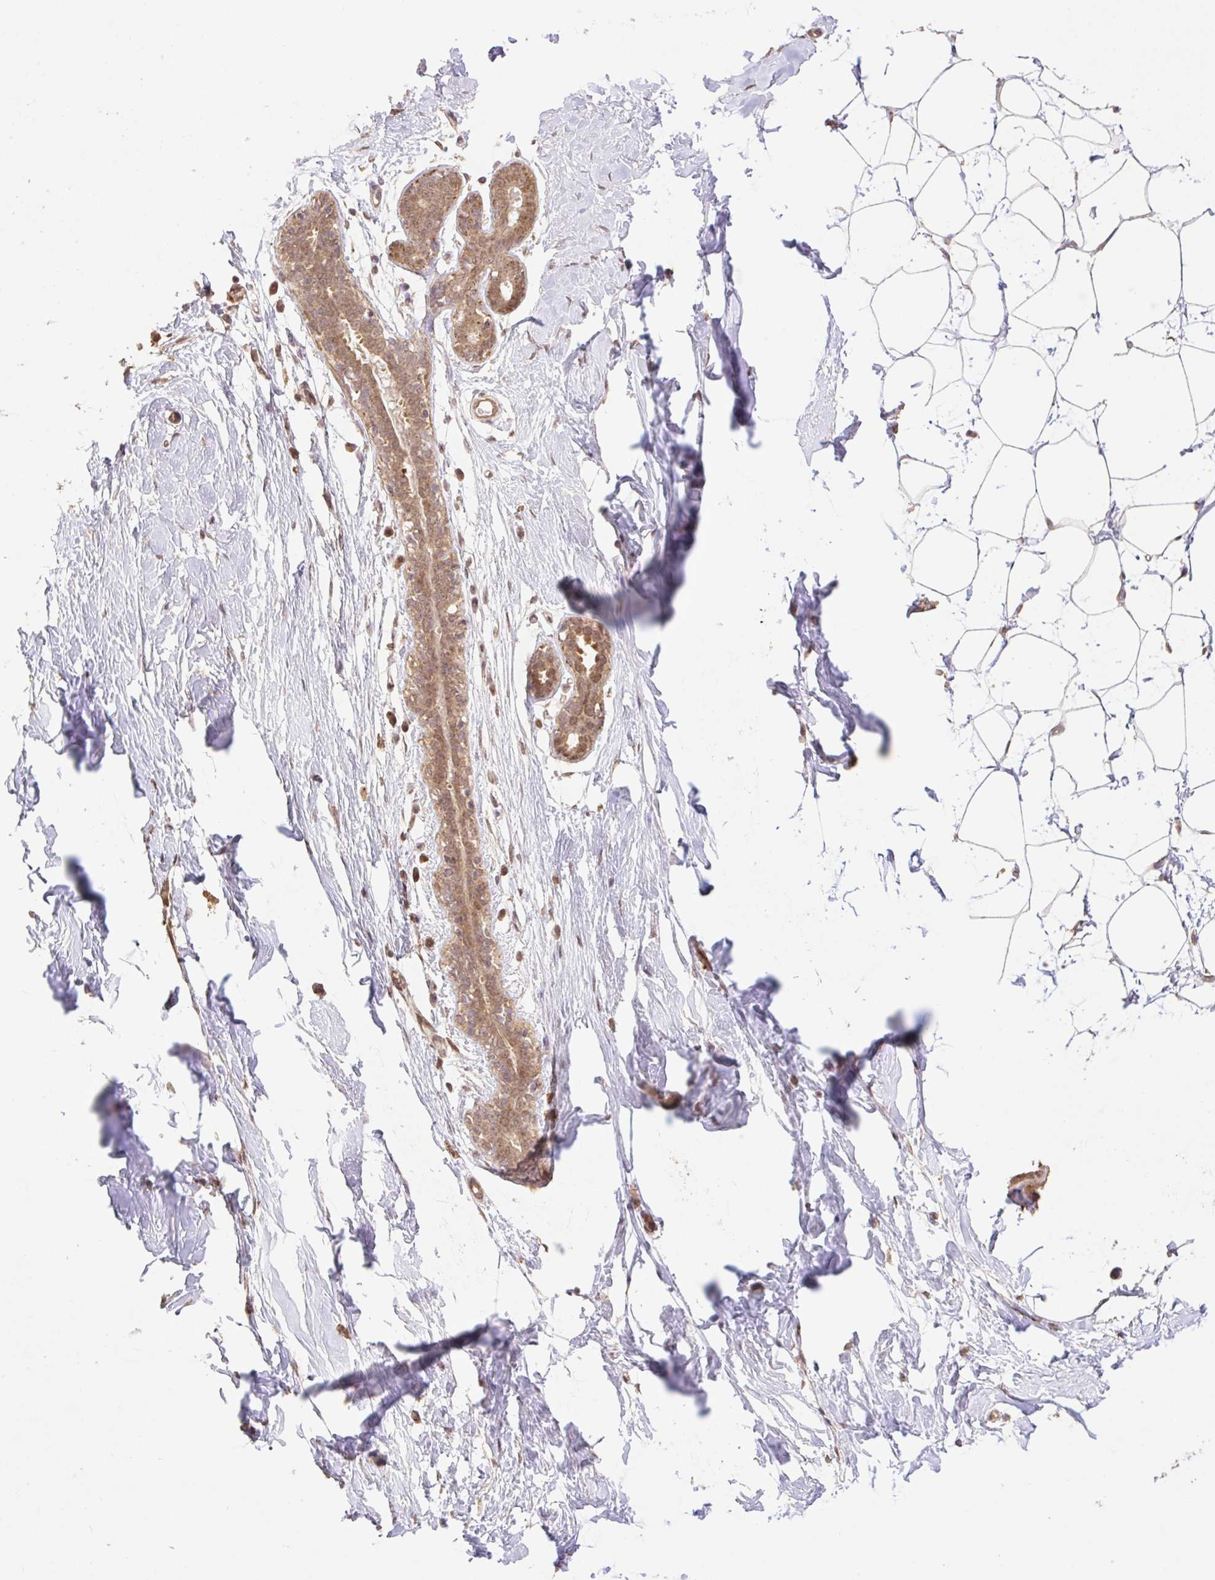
{"staining": {"intensity": "negative", "quantity": "none", "location": "none"}, "tissue": "breast", "cell_type": "Adipocytes", "image_type": "normal", "snomed": [{"axis": "morphology", "description": "Normal tissue, NOS"}, {"axis": "topography", "description": "Breast"}], "caption": "Immunohistochemistry of unremarkable breast displays no staining in adipocytes.", "gene": "VPS25", "patient": {"sex": "female", "age": 27}}